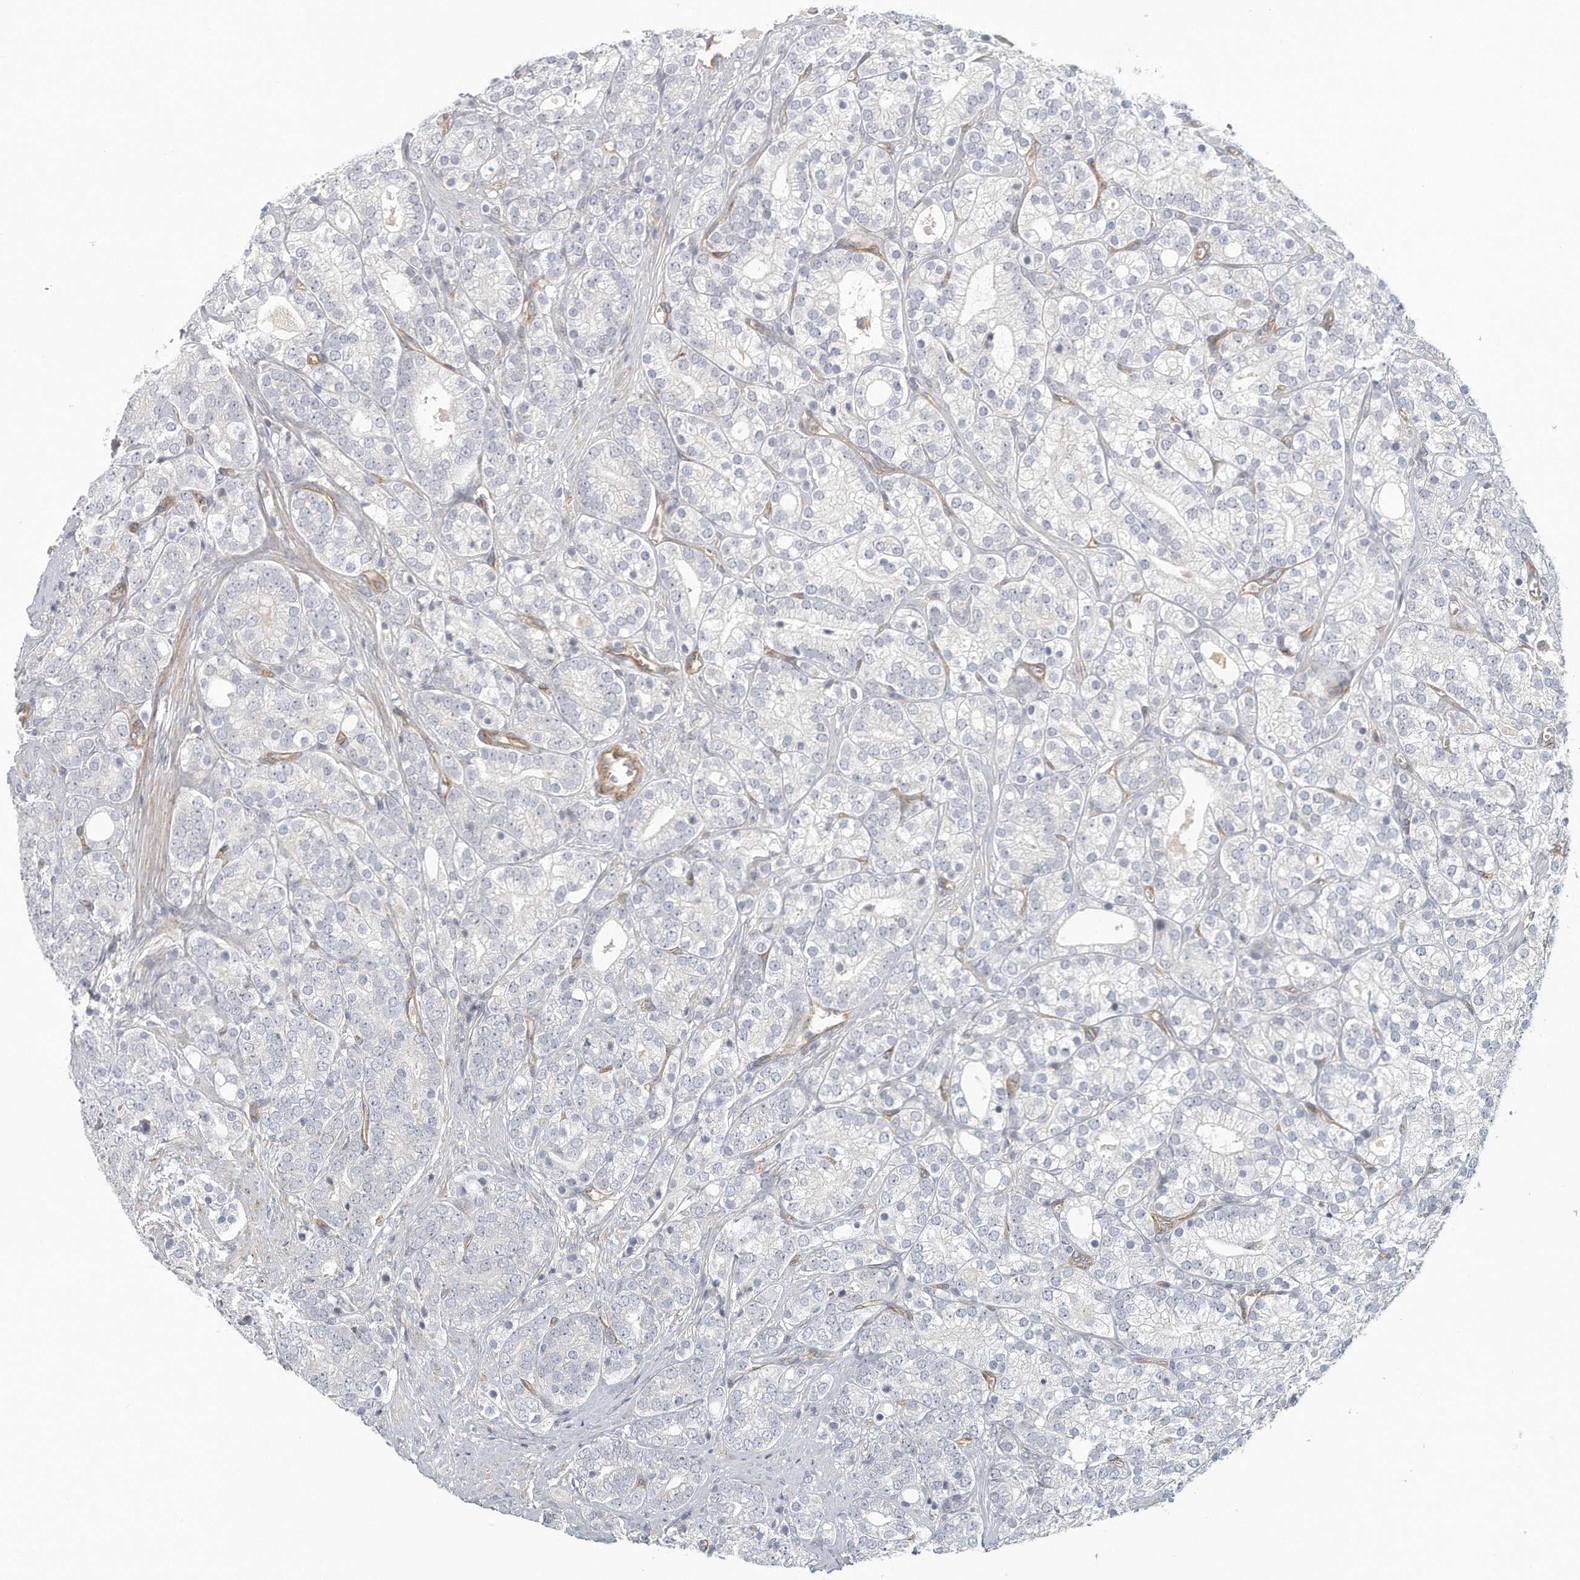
{"staining": {"intensity": "negative", "quantity": "none", "location": "none"}, "tissue": "prostate cancer", "cell_type": "Tumor cells", "image_type": "cancer", "snomed": [{"axis": "morphology", "description": "Adenocarcinoma, High grade"}, {"axis": "topography", "description": "Prostate"}], "caption": "Prostate high-grade adenocarcinoma was stained to show a protein in brown. There is no significant staining in tumor cells. The staining is performed using DAB (3,3'-diaminobenzidine) brown chromogen with nuclei counter-stained in using hematoxylin.", "gene": "MTERF4", "patient": {"sex": "male", "age": 57}}